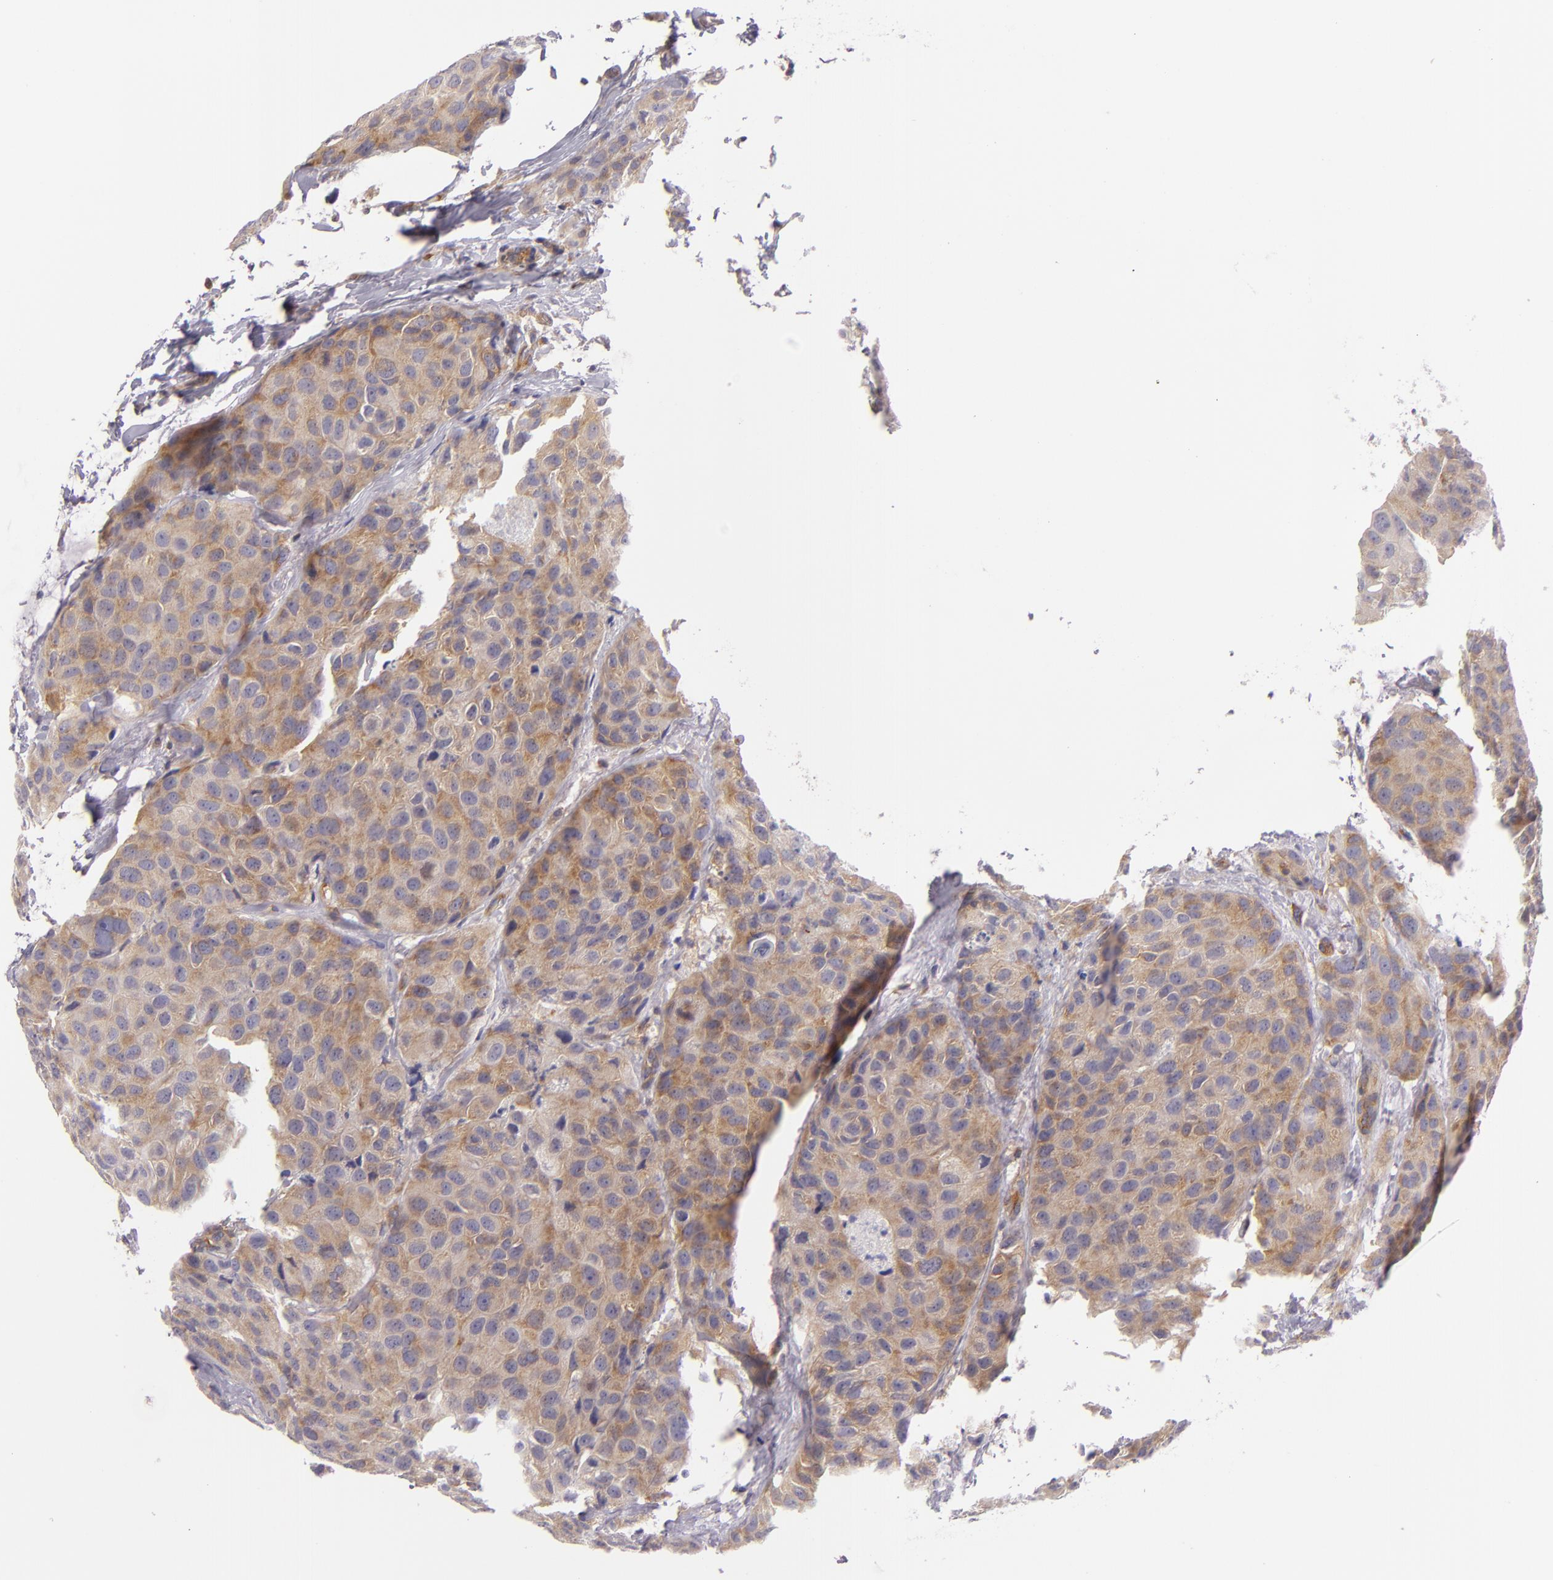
{"staining": {"intensity": "weak", "quantity": ">75%", "location": "cytoplasmic/membranous"}, "tissue": "breast cancer", "cell_type": "Tumor cells", "image_type": "cancer", "snomed": [{"axis": "morphology", "description": "Duct carcinoma"}, {"axis": "topography", "description": "Breast"}], "caption": "Breast invasive ductal carcinoma tissue exhibits weak cytoplasmic/membranous staining in about >75% of tumor cells", "gene": "UPF3B", "patient": {"sex": "female", "age": 68}}